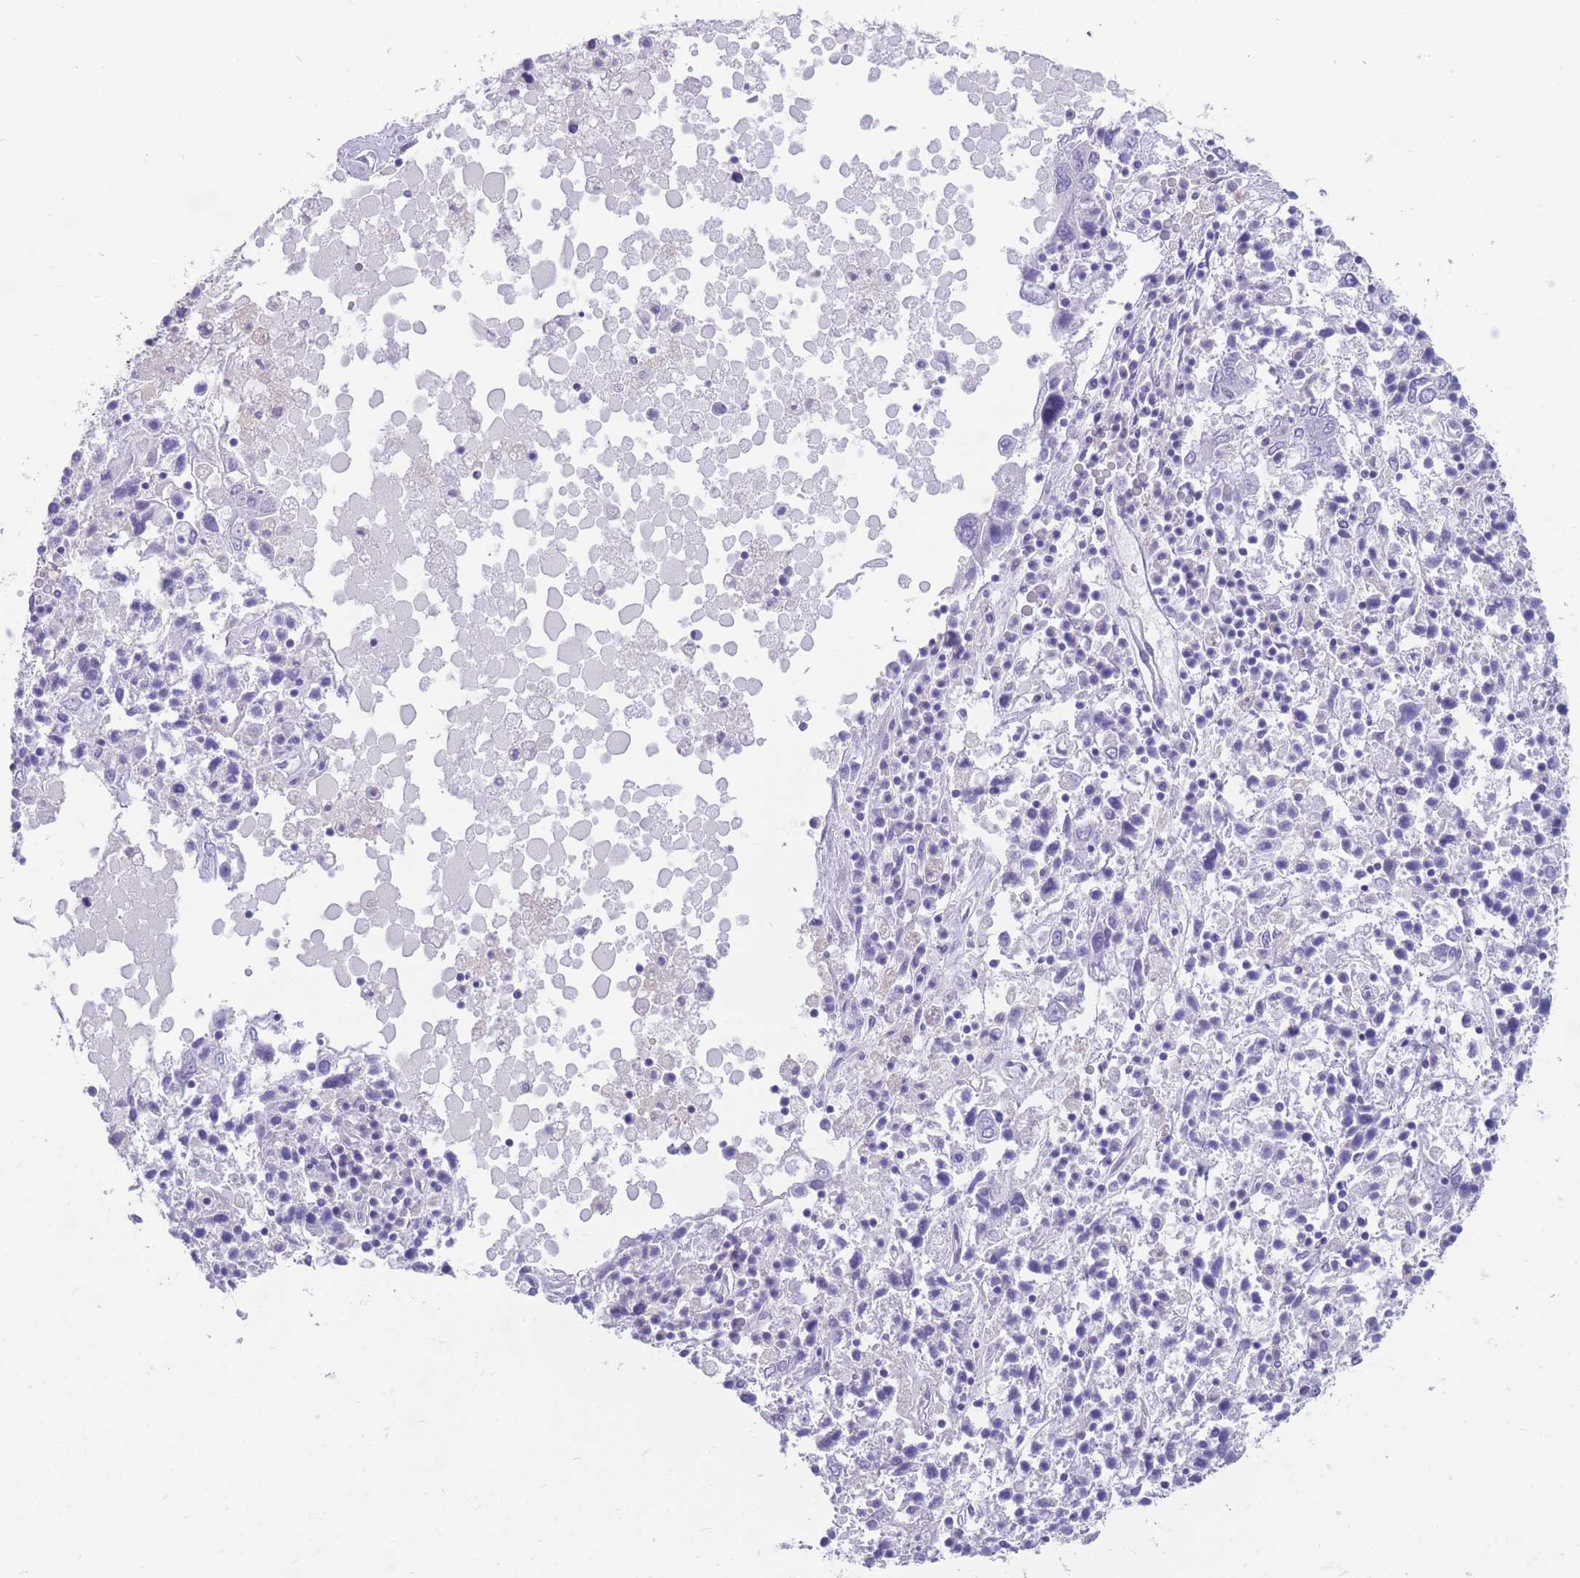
{"staining": {"intensity": "negative", "quantity": "none", "location": "none"}, "tissue": "ovarian cancer", "cell_type": "Tumor cells", "image_type": "cancer", "snomed": [{"axis": "morphology", "description": "Carcinoma, endometroid"}, {"axis": "topography", "description": "Ovary"}], "caption": "A high-resolution micrograph shows immunohistochemistry (IHC) staining of ovarian endometroid carcinoma, which demonstrates no significant staining in tumor cells. The staining was performed using DAB (3,3'-diaminobenzidine) to visualize the protein expression in brown, while the nuclei were stained in blue with hematoxylin (Magnification: 20x).", "gene": "DPYD", "patient": {"sex": "female", "age": 62}}